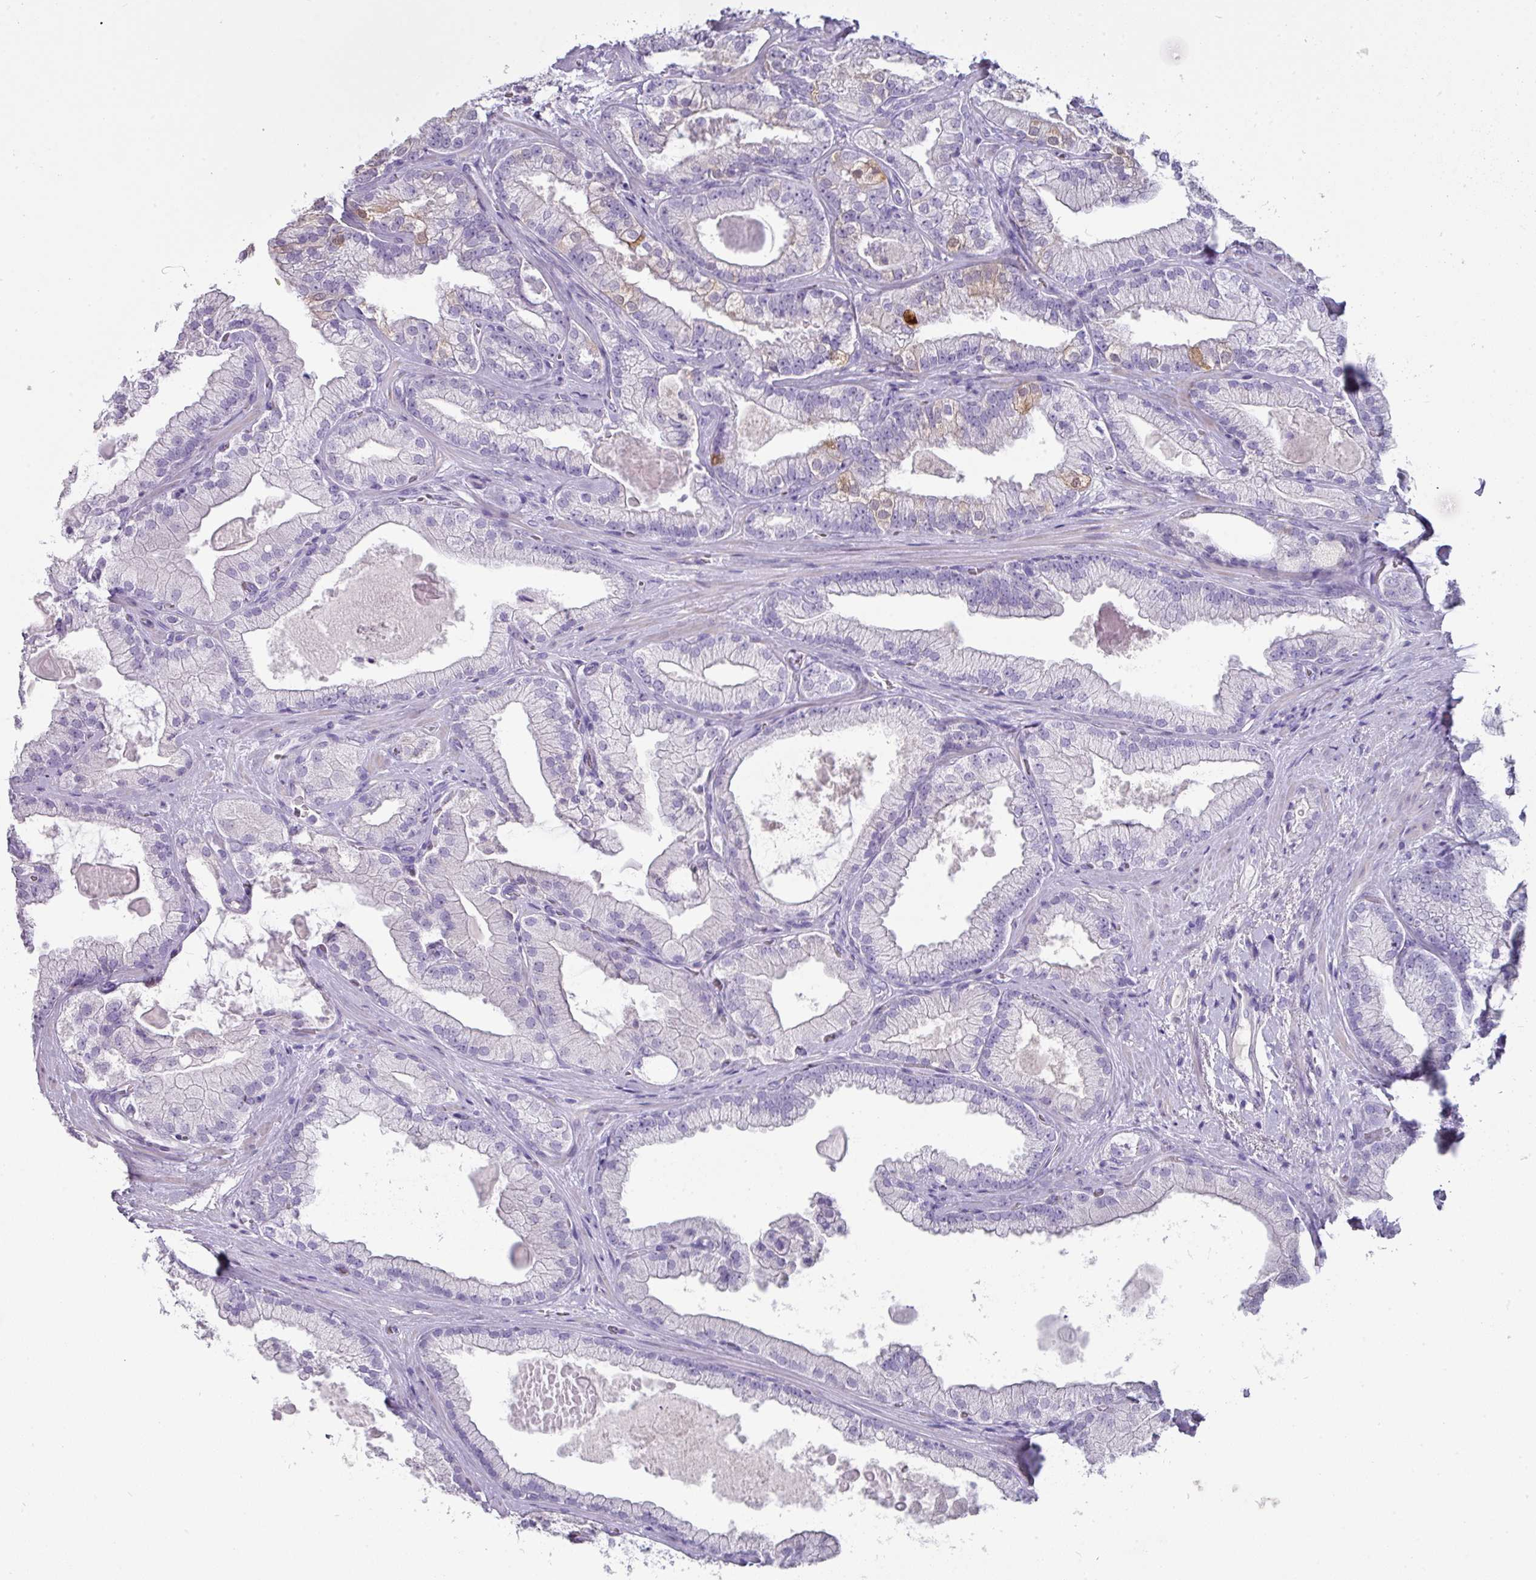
{"staining": {"intensity": "weak", "quantity": "<25%", "location": "cytoplasmic/membranous"}, "tissue": "prostate cancer", "cell_type": "Tumor cells", "image_type": "cancer", "snomed": [{"axis": "morphology", "description": "Adenocarcinoma, High grade"}, {"axis": "topography", "description": "Prostate"}], "caption": "Immunohistochemistry (IHC) image of neoplastic tissue: high-grade adenocarcinoma (prostate) stained with DAB reveals no significant protein expression in tumor cells. (Brightfield microscopy of DAB IHC at high magnification).", "gene": "GSTA3", "patient": {"sex": "male", "age": 68}}